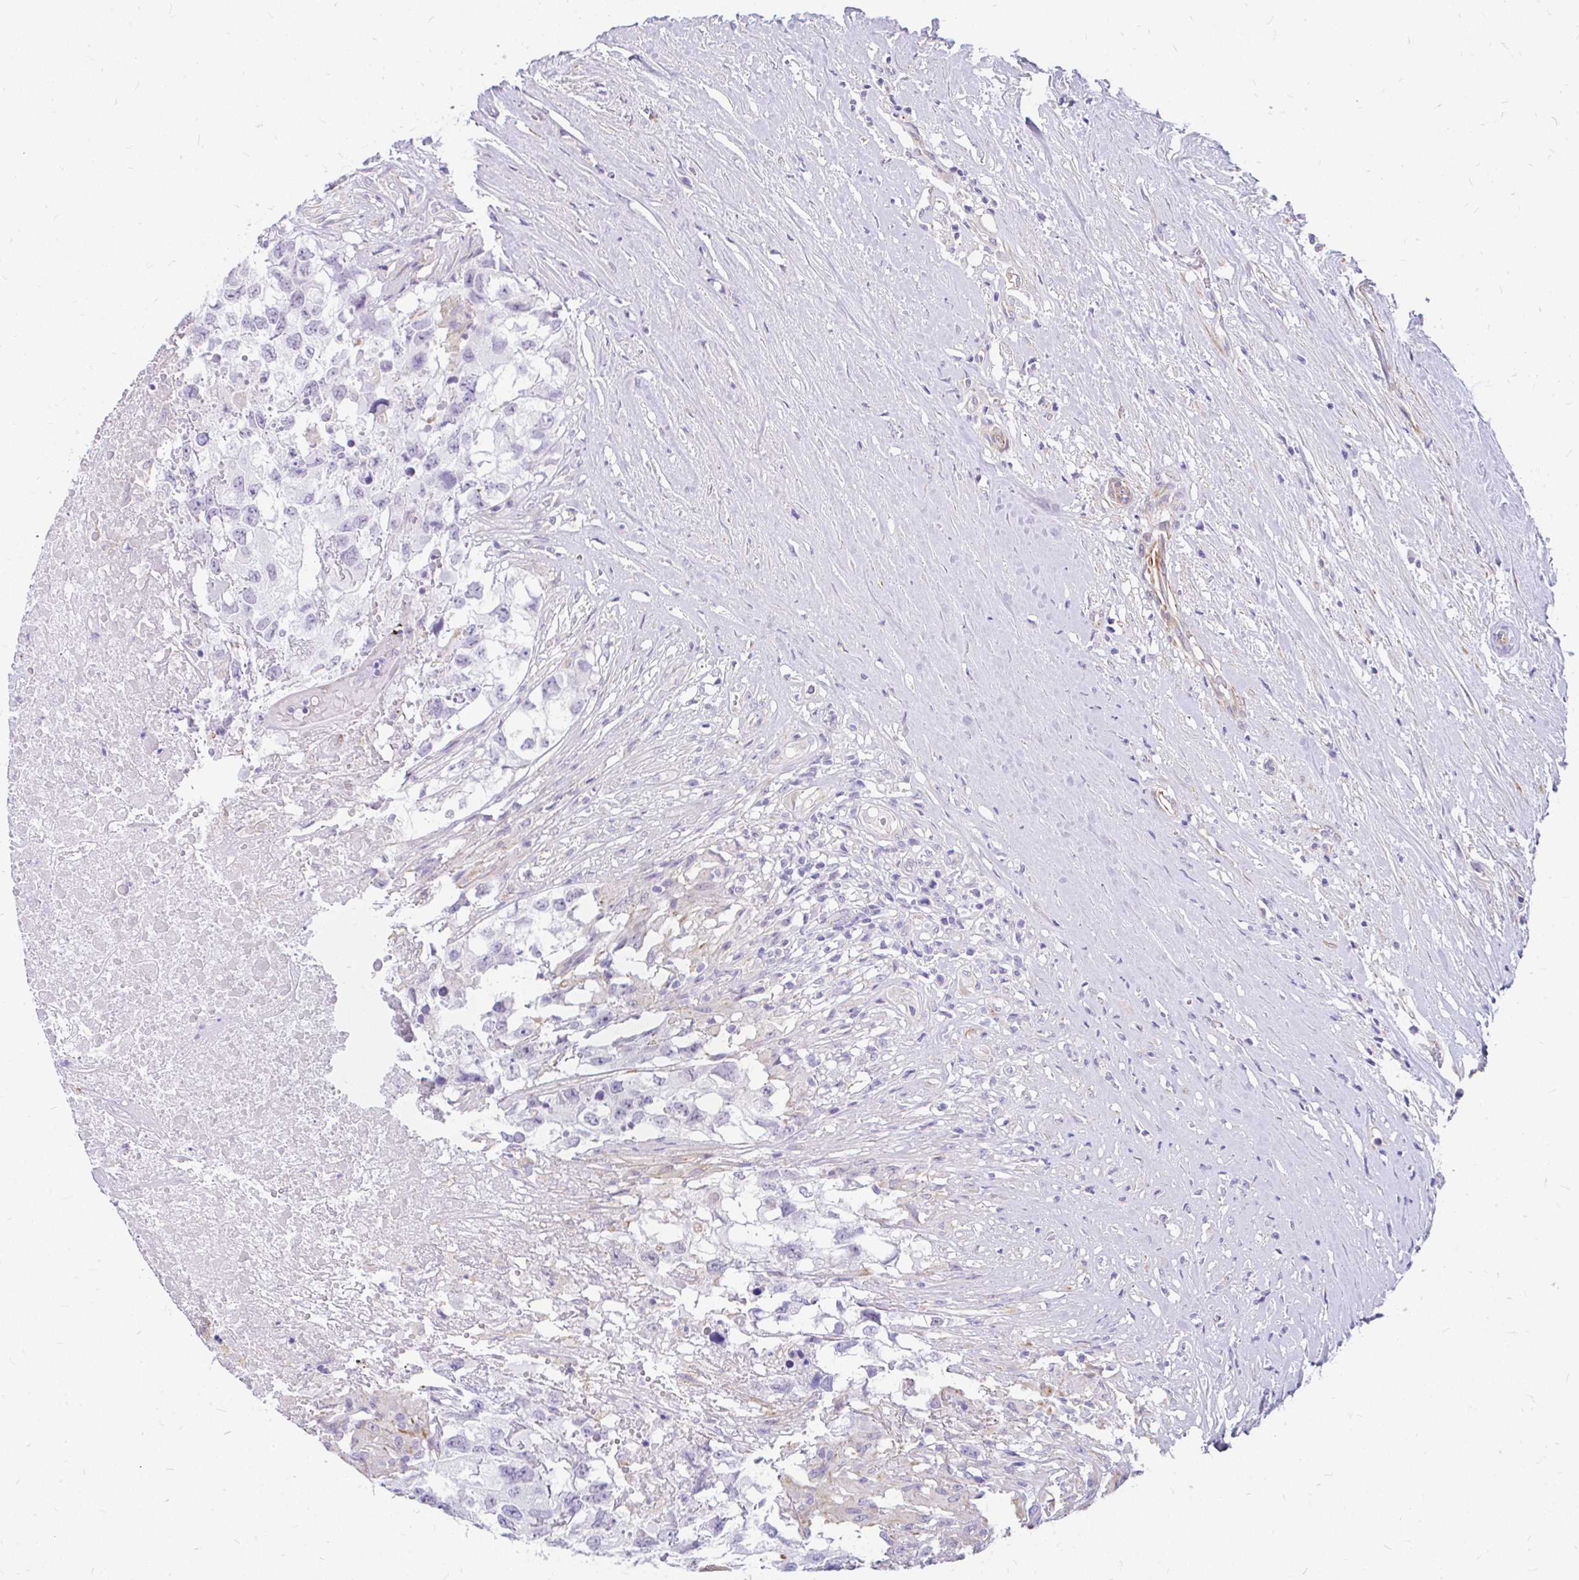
{"staining": {"intensity": "negative", "quantity": "none", "location": "none"}, "tissue": "testis cancer", "cell_type": "Tumor cells", "image_type": "cancer", "snomed": [{"axis": "morphology", "description": "Carcinoma, Embryonal, NOS"}, {"axis": "topography", "description": "Testis"}], "caption": "Immunohistochemical staining of human testis embryonal carcinoma exhibits no significant staining in tumor cells.", "gene": "FAM83C", "patient": {"sex": "male", "age": 83}}